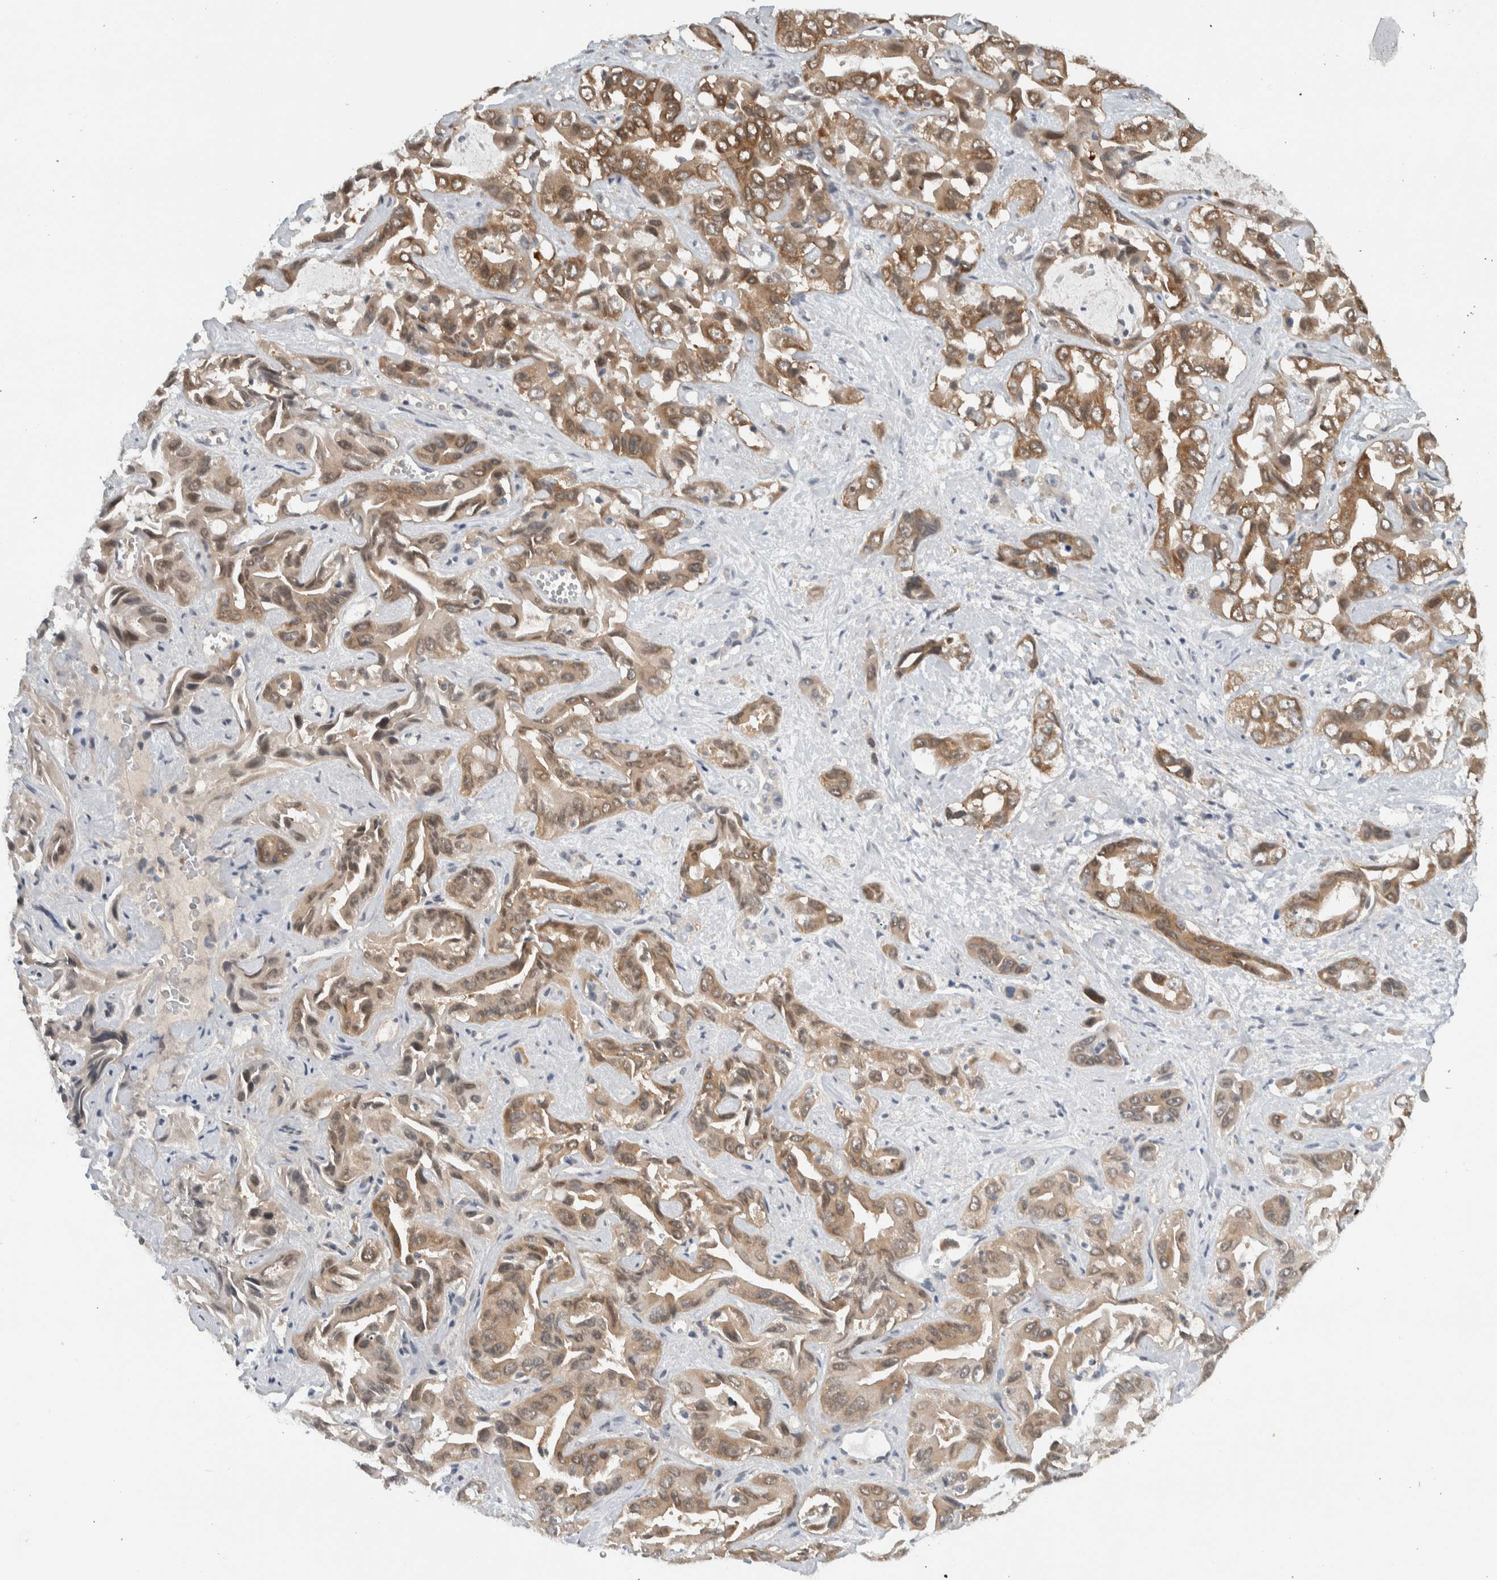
{"staining": {"intensity": "moderate", "quantity": ">75%", "location": "cytoplasmic/membranous"}, "tissue": "liver cancer", "cell_type": "Tumor cells", "image_type": "cancer", "snomed": [{"axis": "morphology", "description": "Cholangiocarcinoma"}, {"axis": "topography", "description": "Liver"}], "caption": "Immunohistochemistry histopathology image of neoplastic tissue: human liver cancer (cholangiocarcinoma) stained using immunohistochemistry shows medium levels of moderate protein expression localized specifically in the cytoplasmic/membranous of tumor cells, appearing as a cytoplasmic/membranous brown color.", "gene": "CCDC43", "patient": {"sex": "female", "age": 52}}